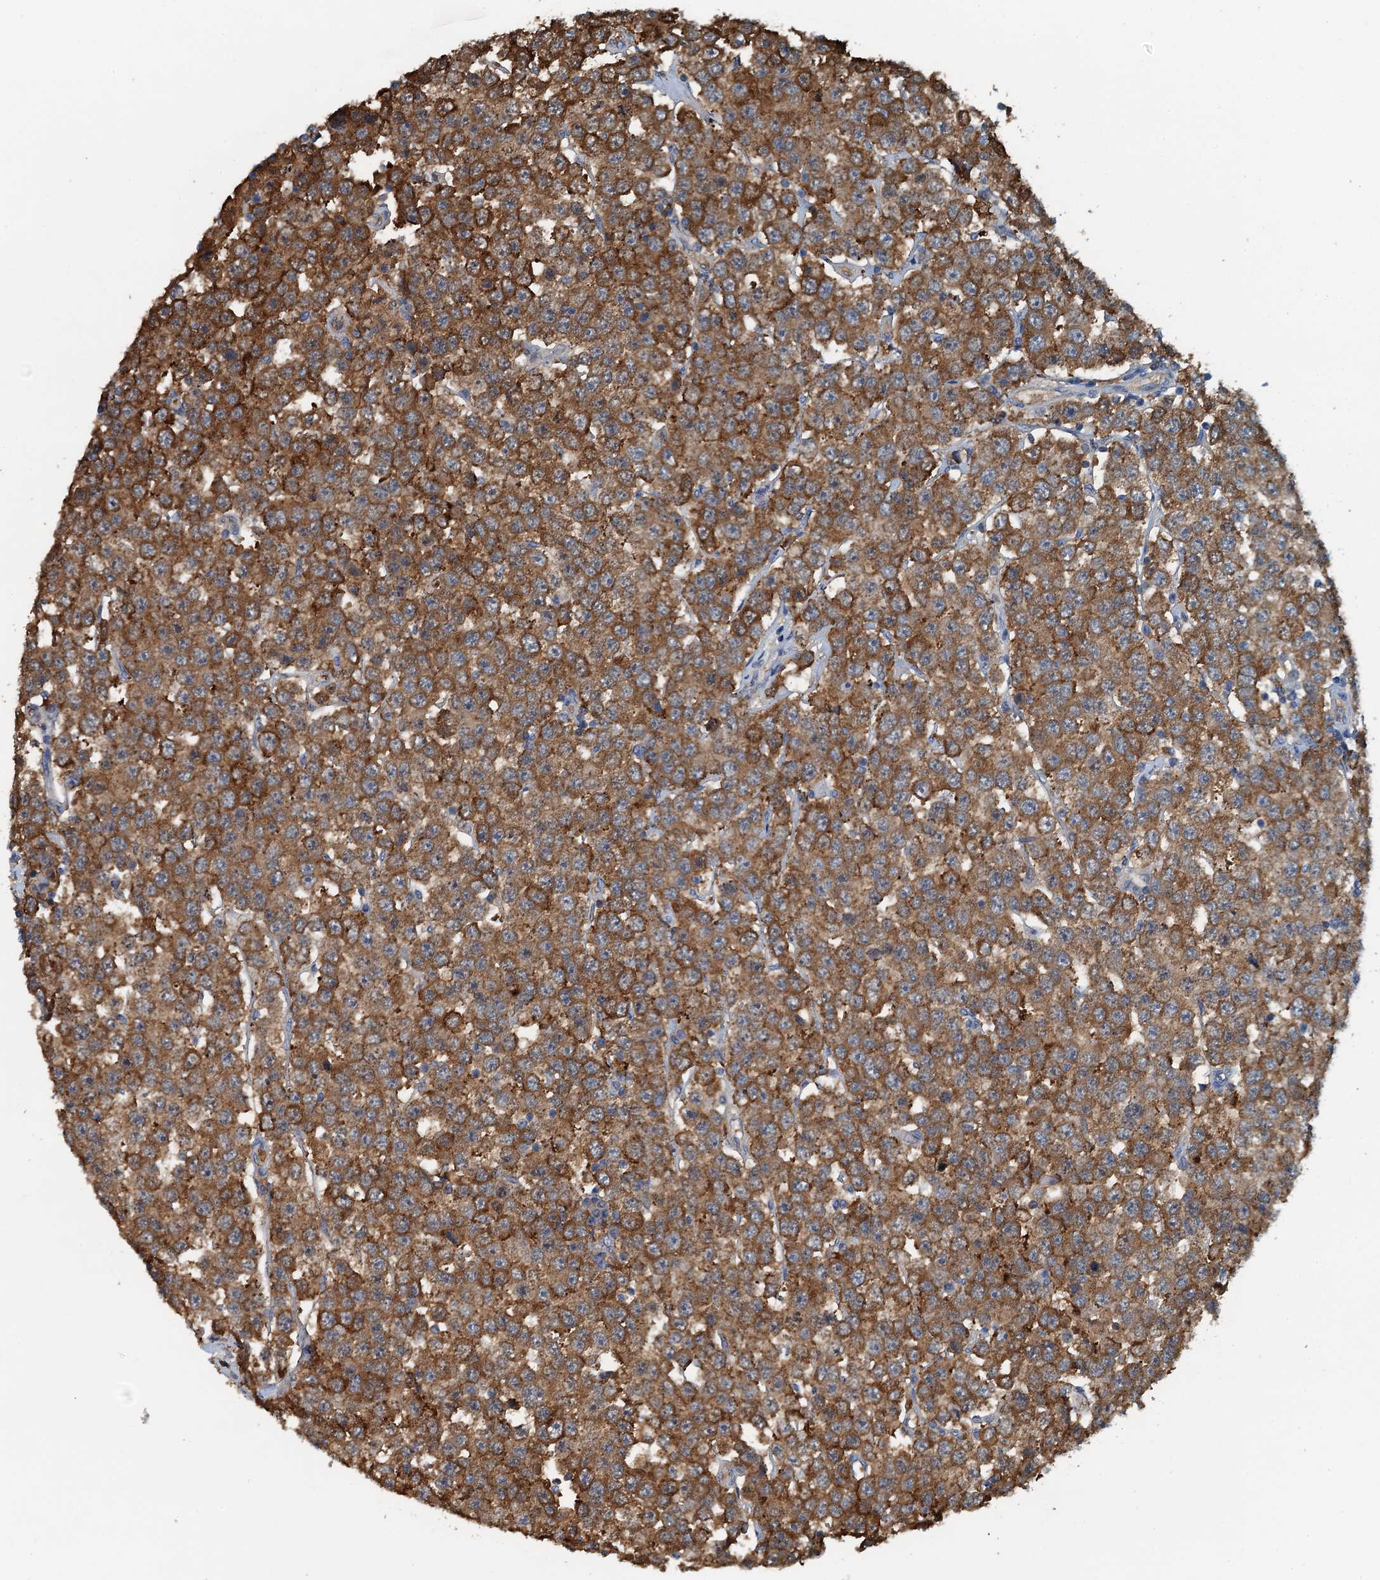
{"staining": {"intensity": "moderate", "quantity": ">75%", "location": "cytoplasmic/membranous"}, "tissue": "testis cancer", "cell_type": "Tumor cells", "image_type": "cancer", "snomed": [{"axis": "morphology", "description": "Seminoma, NOS"}, {"axis": "topography", "description": "Testis"}], "caption": "Human seminoma (testis) stained with a brown dye reveals moderate cytoplasmic/membranous positive staining in about >75% of tumor cells.", "gene": "LSM14B", "patient": {"sex": "male", "age": 28}}